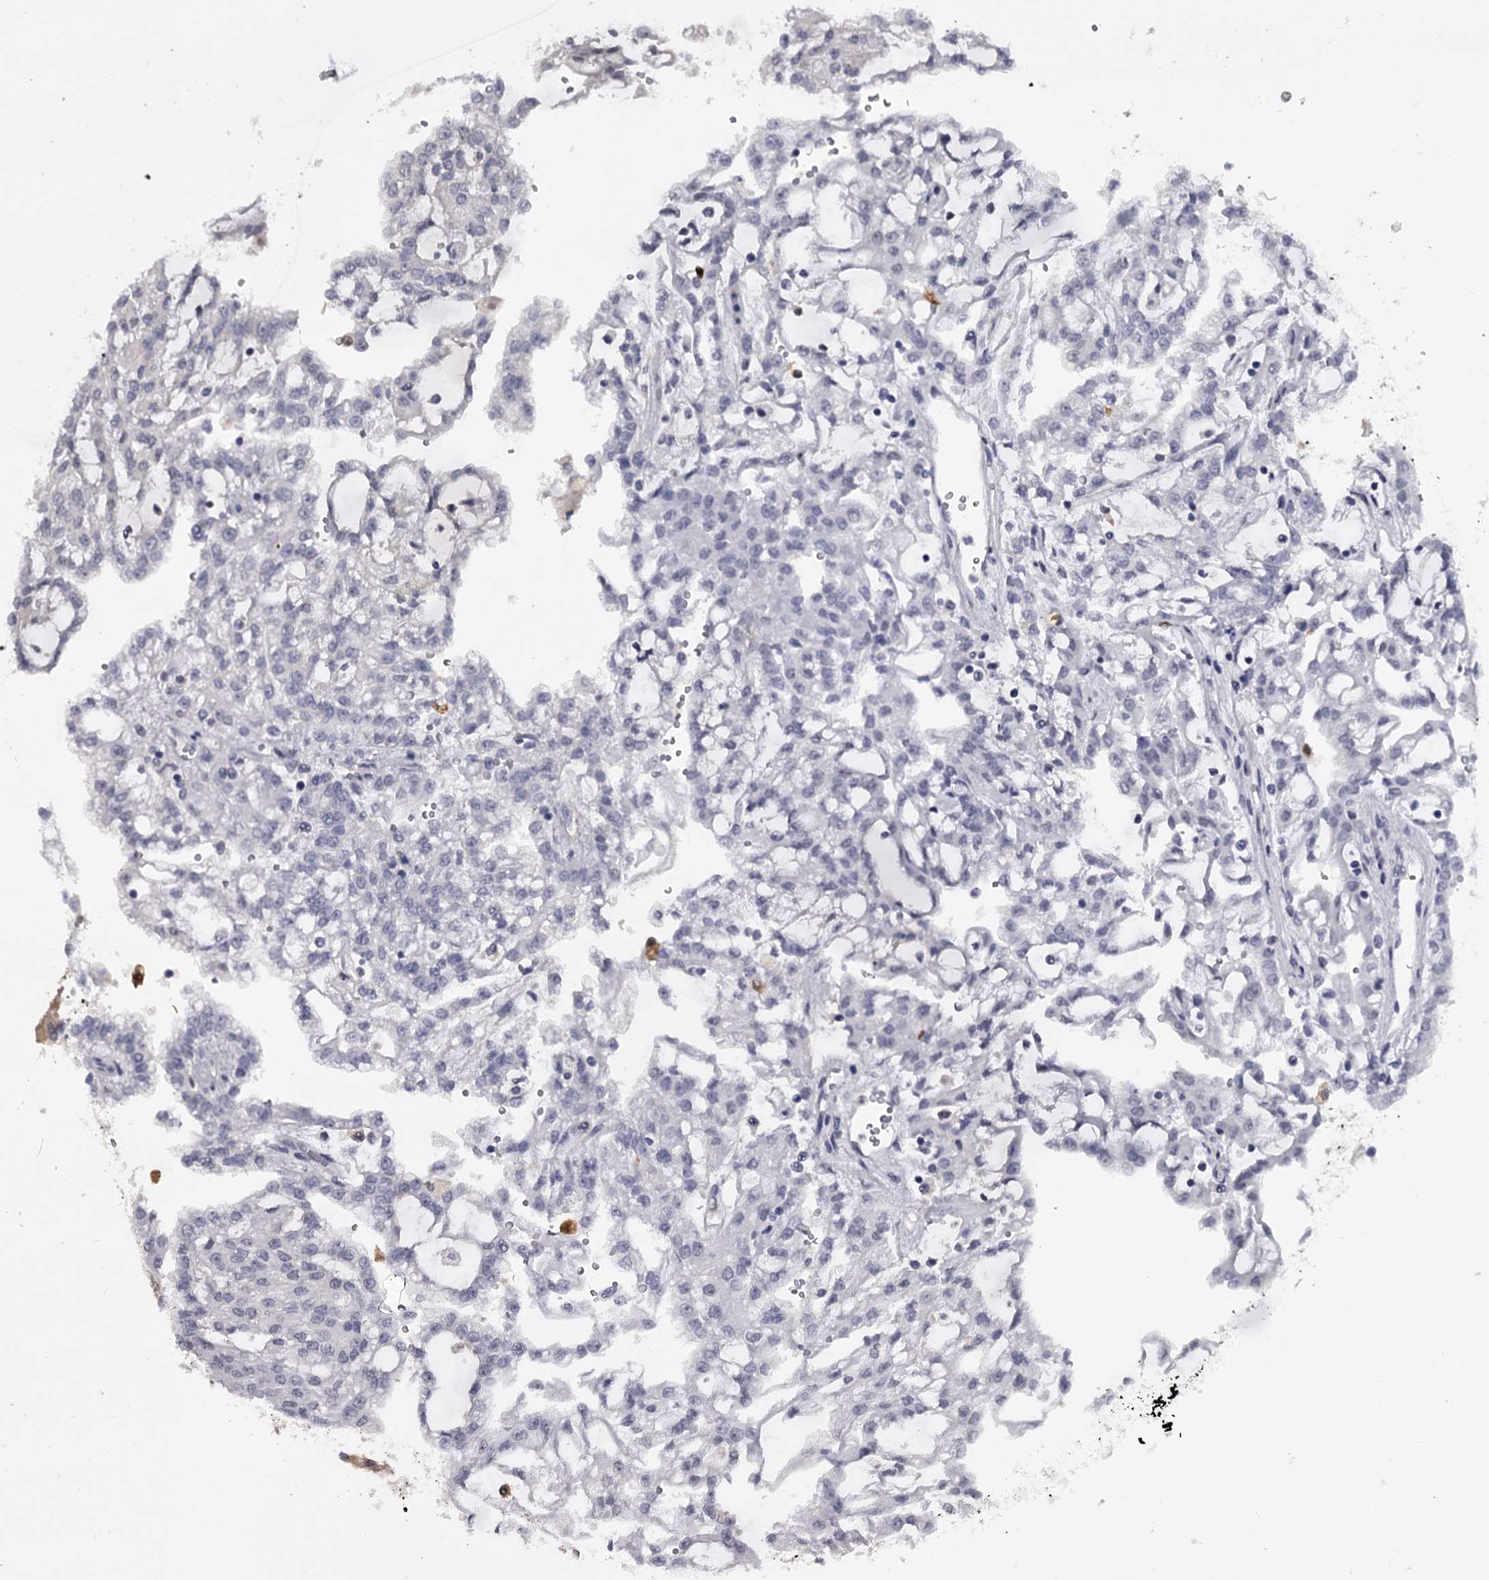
{"staining": {"intensity": "negative", "quantity": "none", "location": "none"}, "tissue": "renal cancer", "cell_type": "Tumor cells", "image_type": "cancer", "snomed": [{"axis": "morphology", "description": "Adenocarcinoma, NOS"}, {"axis": "topography", "description": "Kidney"}], "caption": "Immunohistochemistry (IHC) of human renal cancer exhibits no staining in tumor cells.", "gene": "GSTO1", "patient": {"sex": "male", "age": 63}}